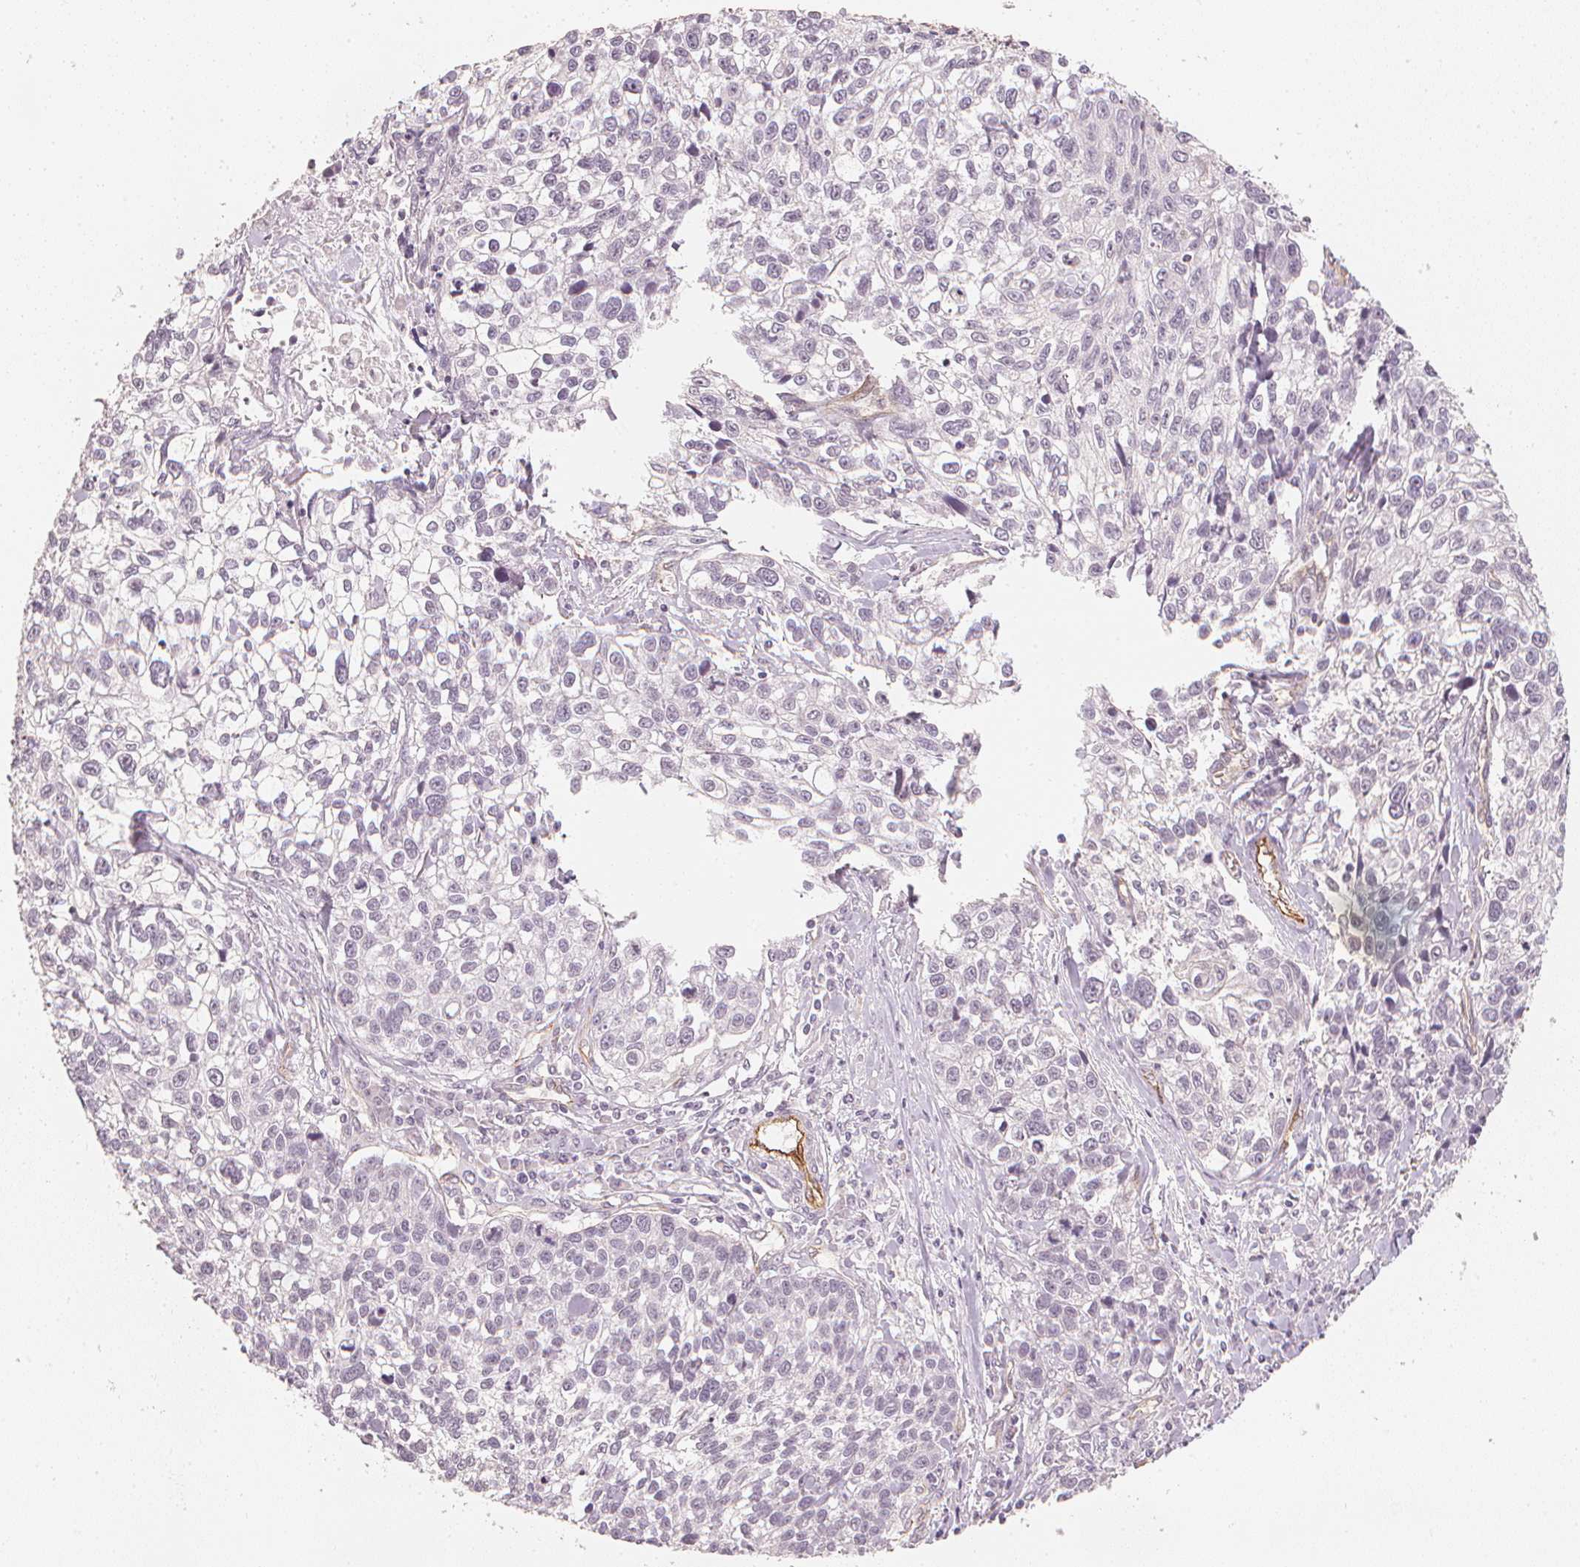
{"staining": {"intensity": "negative", "quantity": "none", "location": "none"}, "tissue": "lung cancer", "cell_type": "Tumor cells", "image_type": "cancer", "snomed": [{"axis": "morphology", "description": "Squamous cell carcinoma, NOS"}, {"axis": "topography", "description": "Lung"}], "caption": "Tumor cells show no significant expression in squamous cell carcinoma (lung).", "gene": "CIB1", "patient": {"sex": "male", "age": 74}}